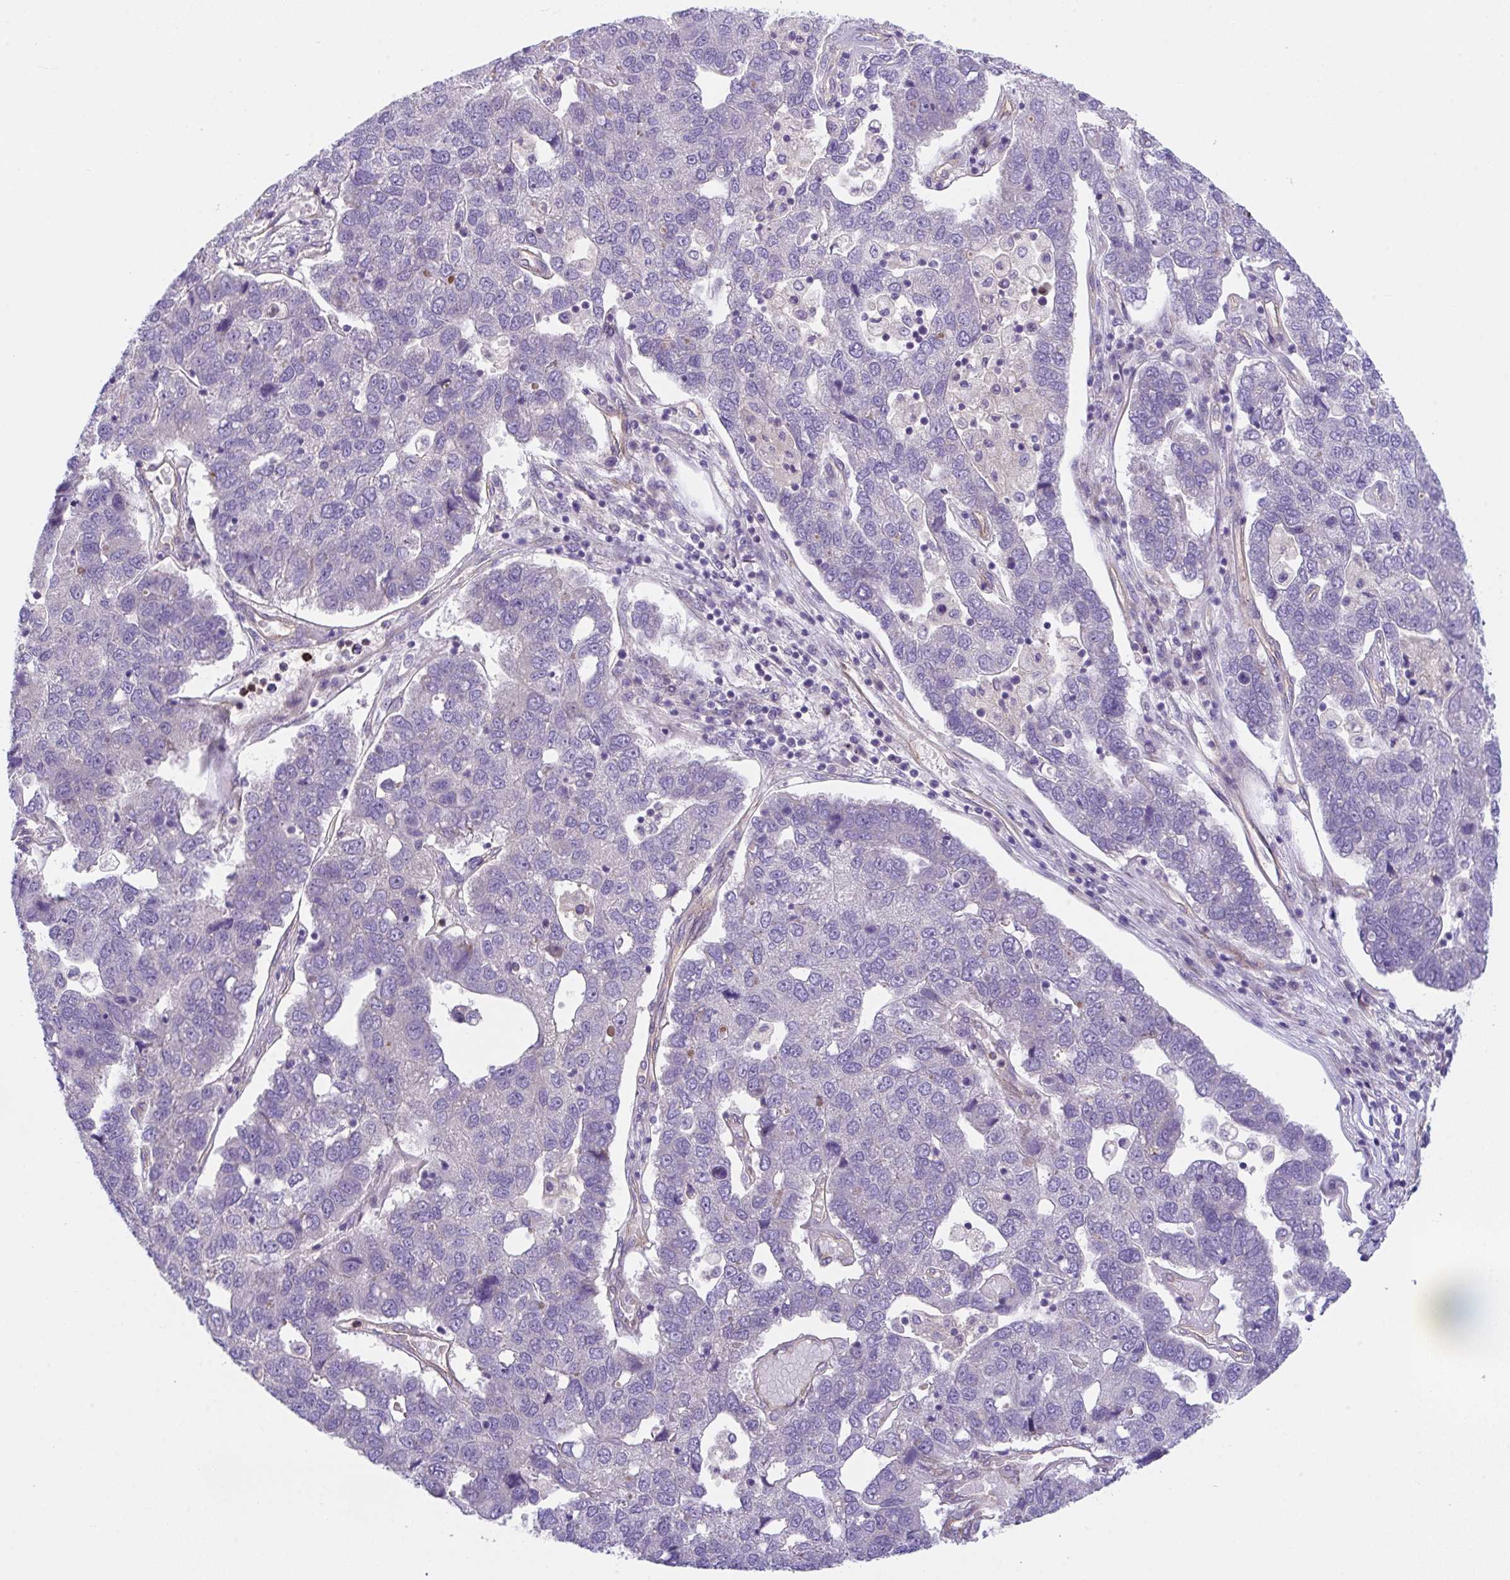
{"staining": {"intensity": "negative", "quantity": "none", "location": "none"}, "tissue": "pancreatic cancer", "cell_type": "Tumor cells", "image_type": "cancer", "snomed": [{"axis": "morphology", "description": "Adenocarcinoma, NOS"}, {"axis": "topography", "description": "Pancreas"}], "caption": "Tumor cells show no significant protein positivity in adenocarcinoma (pancreatic).", "gene": "RHOXF1", "patient": {"sex": "female", "age": 61}}